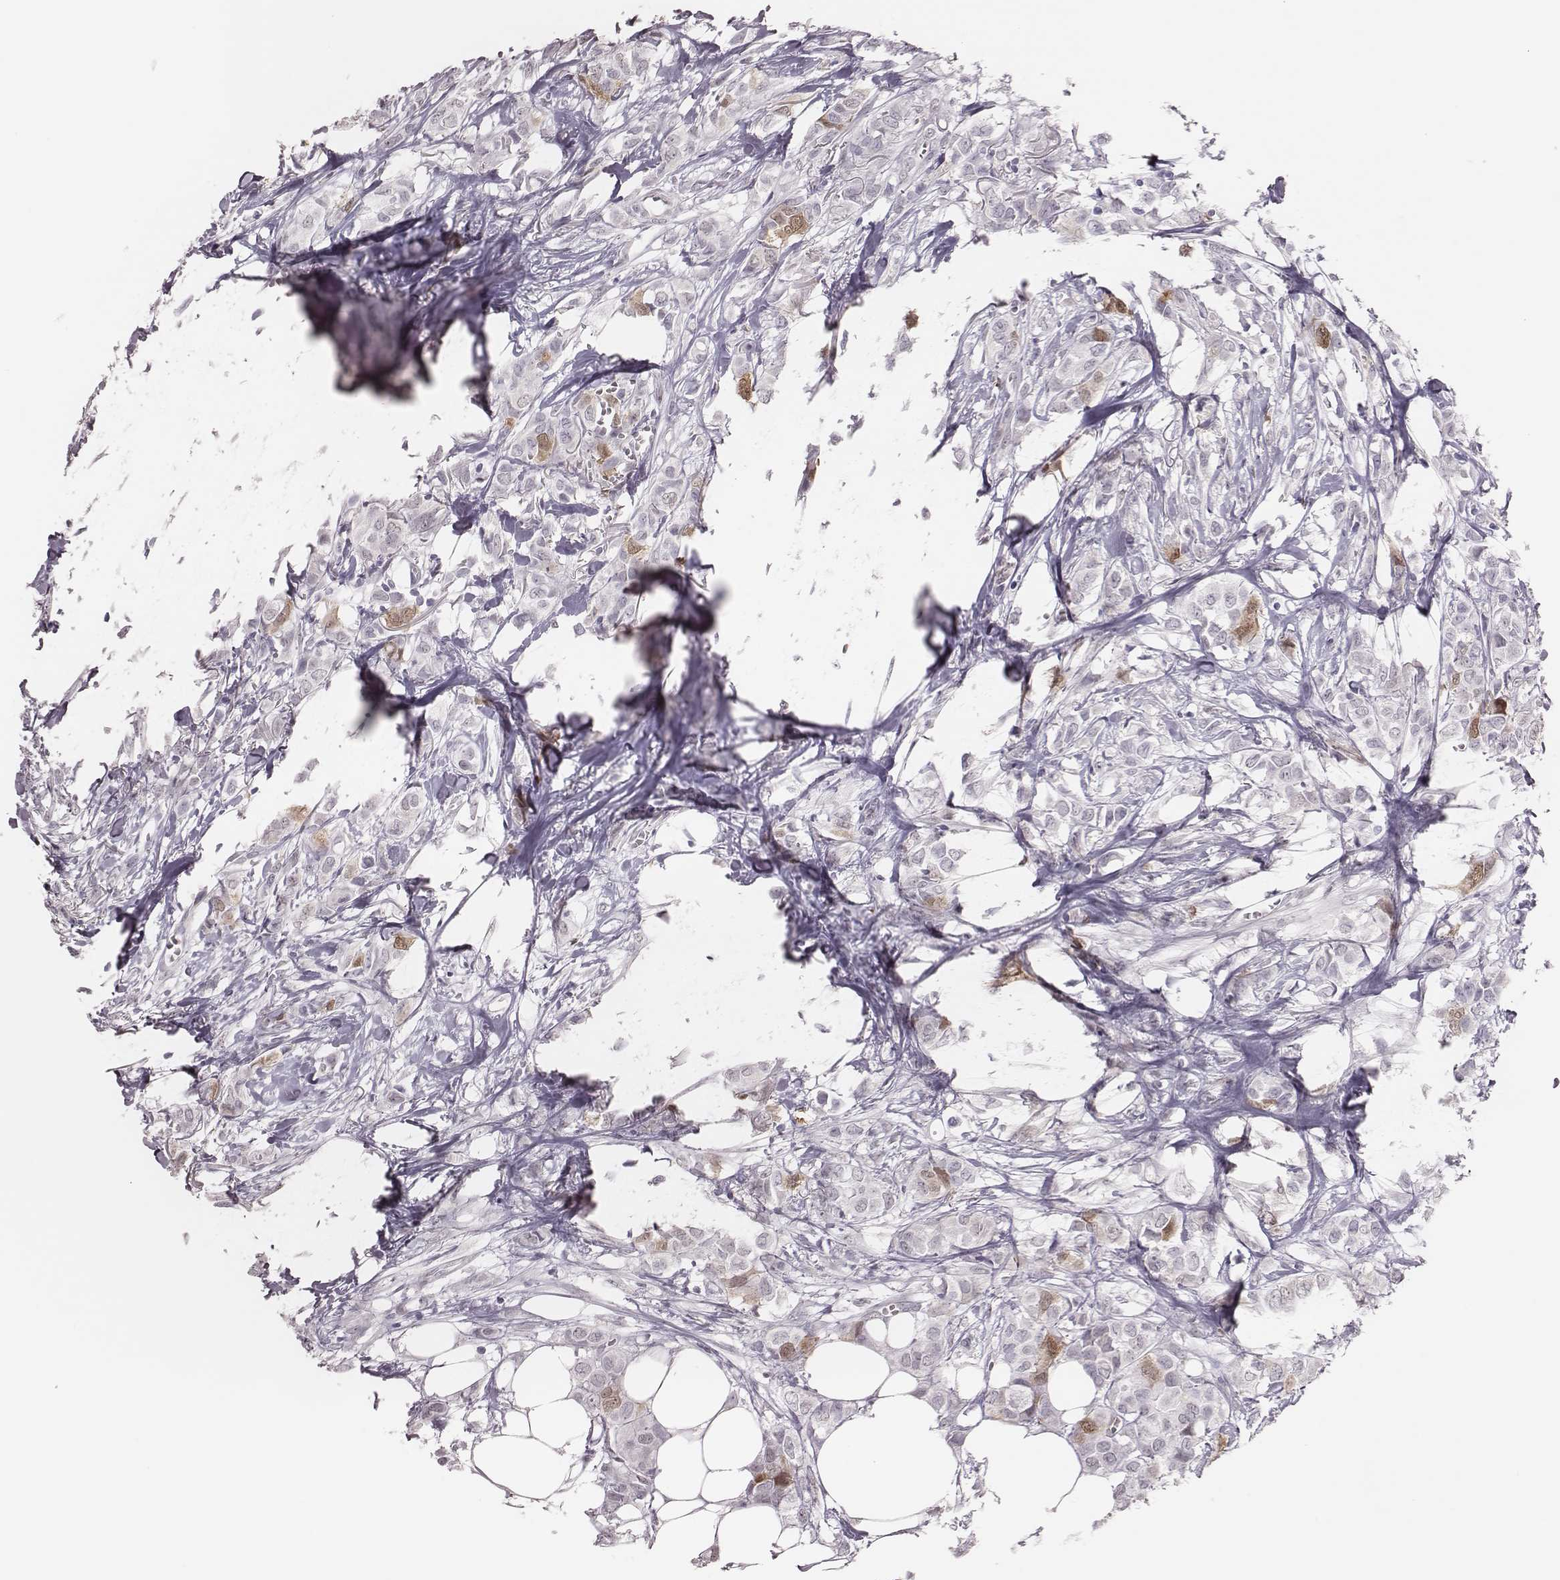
{"staining": {"intensity": "moderate", "quantity": "<25%", "location": "cytoplasmic/membranous,nuclear"}, "tissue": "breast cancer", "cell_type": "Tumor cells", "image_type": "cancer", "snomed": [{"axis": "morphology", "description": "Duct carcinoma"}, {"axis": "topography", "description": "Breast"}], "caption": "A high-resolution image shows immunohistochemistry (IHC) staining of infiltrating ductal carcinoma (breast), which shows moderate cytoplasmic/membranous and nuclear staining in about <25% of tumor cells.", "gene": "PBK", "patient": {"sex": "female", "age": 85}}